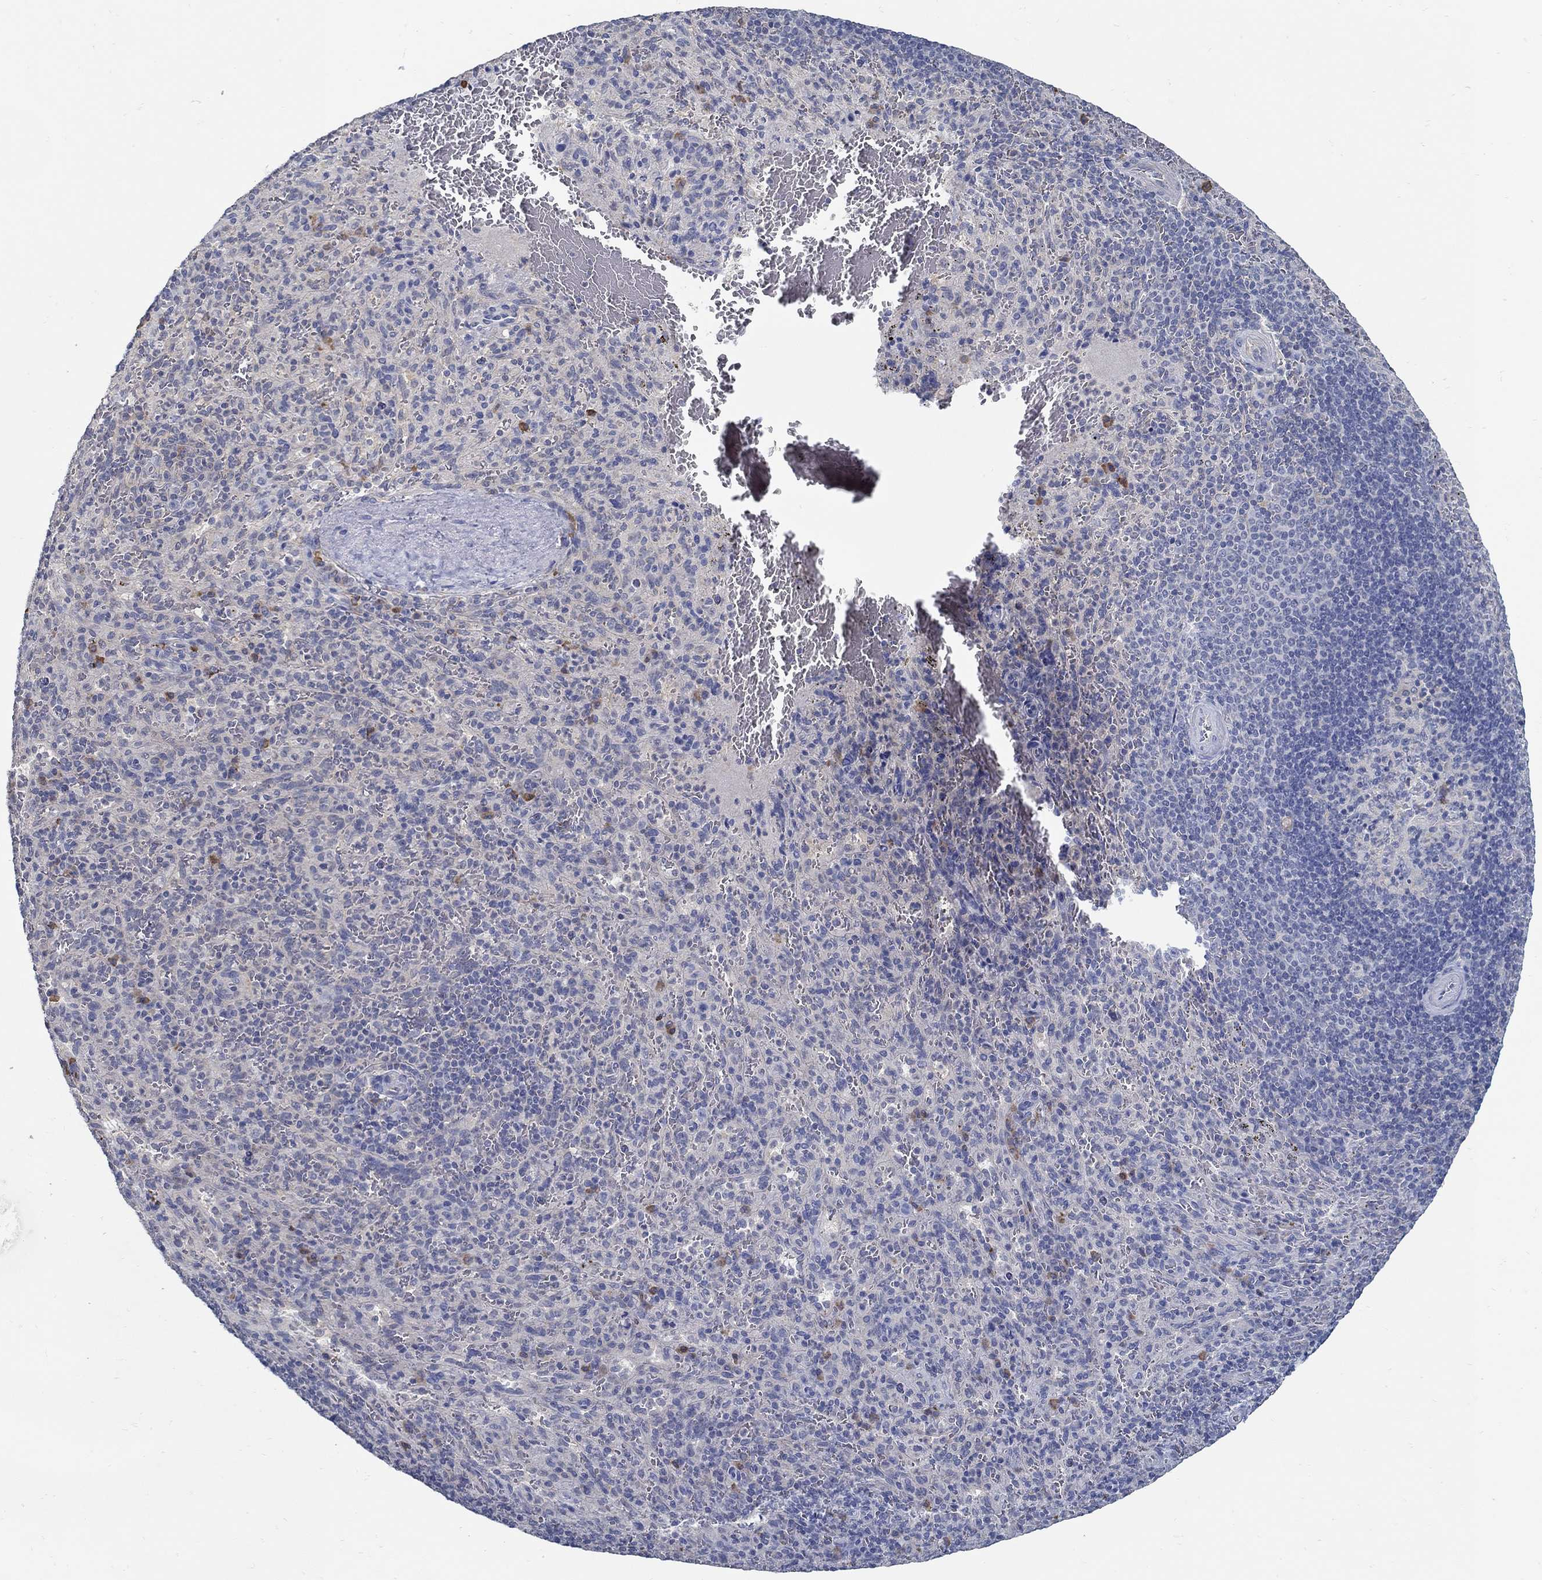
{"staining": {"intensity": "moderate", "quantity": "<25%", "location": "cytoplasmic/membranous"}, "tissue": "spleen", "cell_type": "Cells in red pulp", "image_type": "normal", "snomed": [{"axis": "morphology", "description": "Normal tissue, NOS"}, {"axis": "topography", "description": "Spleen"}], "caption": "Immunohistochemistry (IHC) (DAB) staining of unremarkable spleen reveals moderate cytoplasmic/membranous protein expression in about <25% of cells in red pulp. (Brightfield microscopy of DAB IHC at high magnification).", "gene": "PCDH11X", "patient": {"sex": "male", "age": 57}}